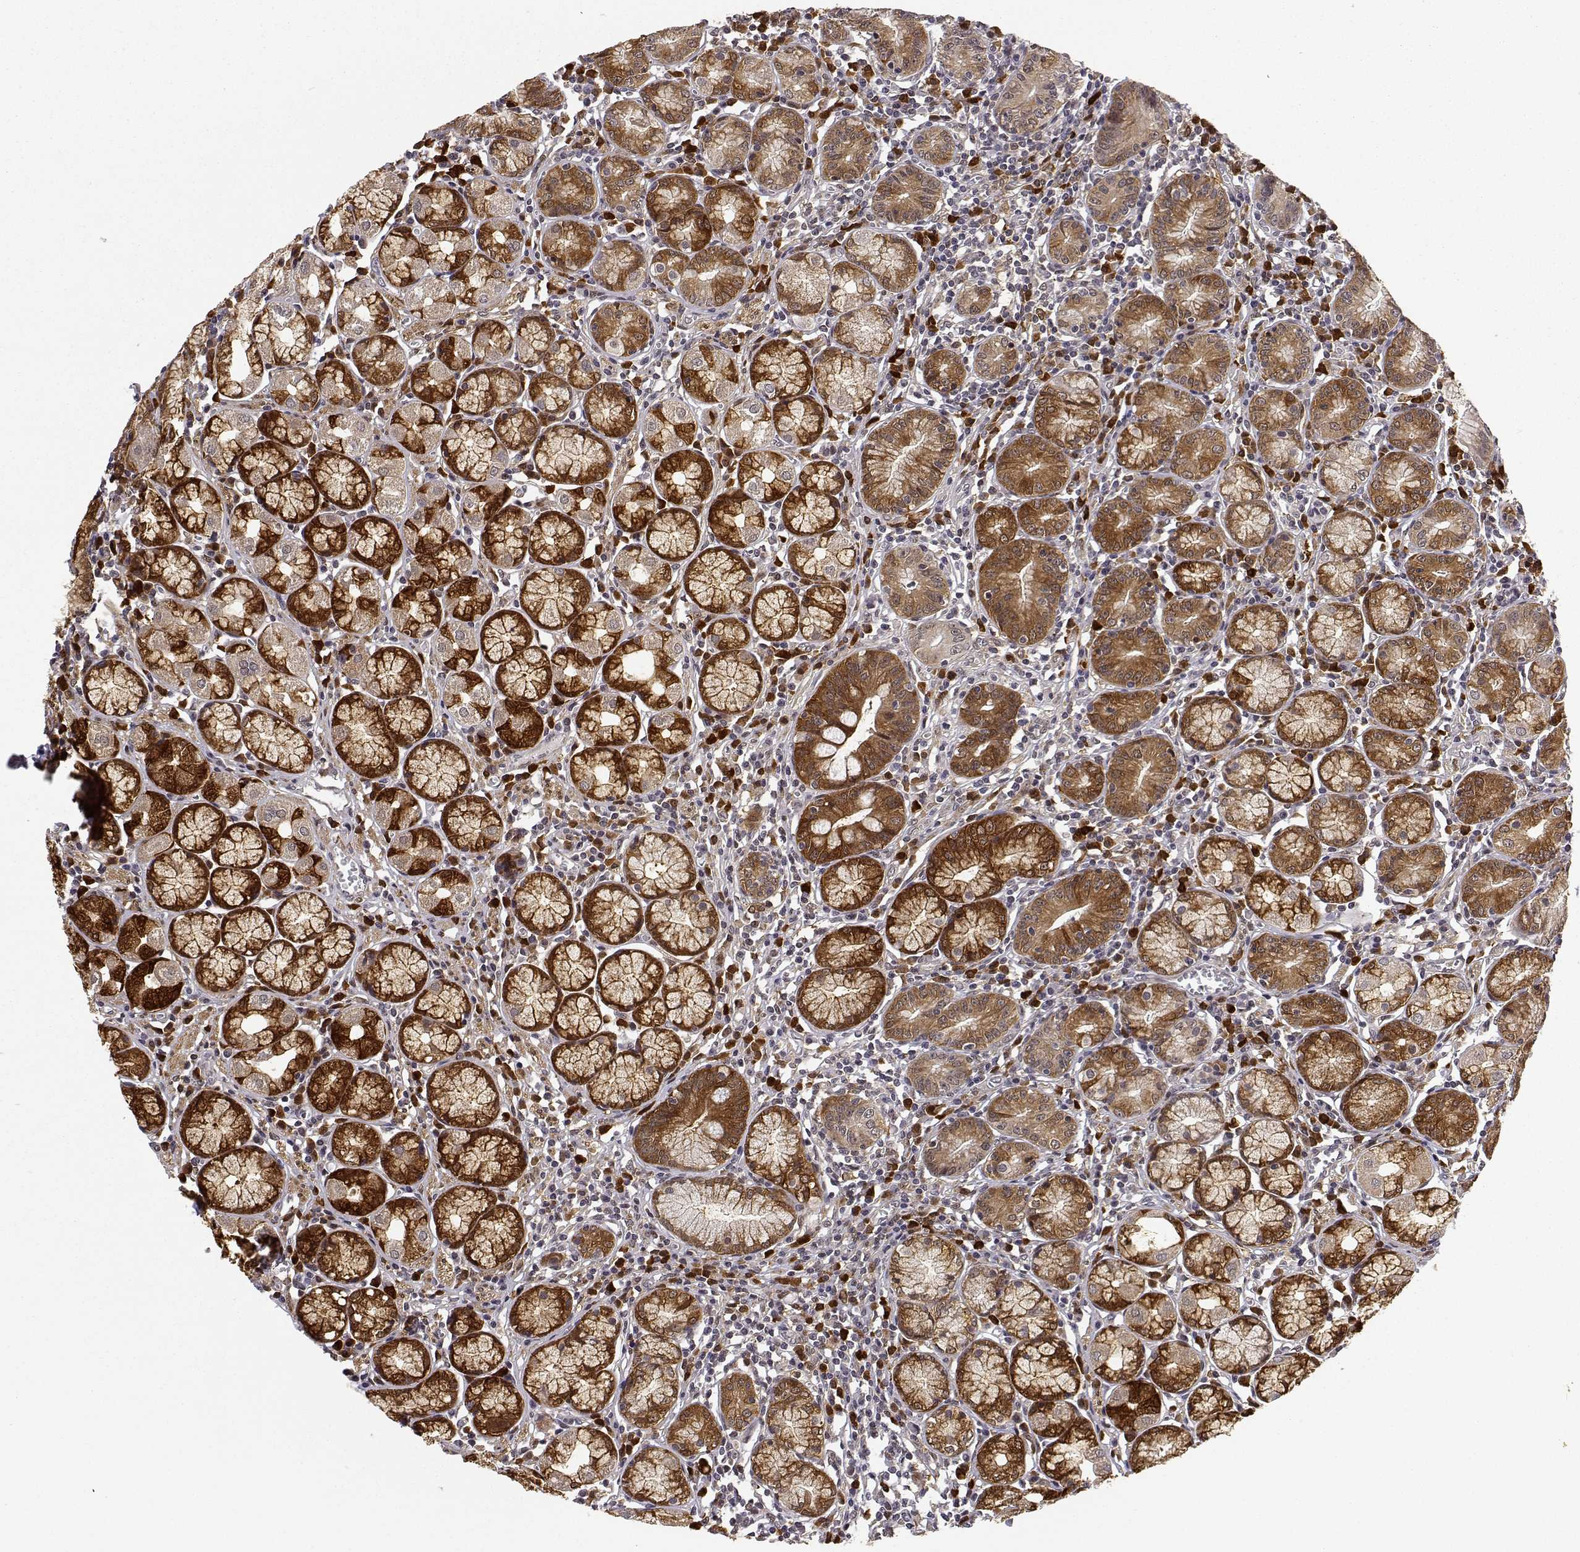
{"staining": {"intensity": "strong", "quantity": ">75%", "location": "cytoplasmic/membranous,nuclear"}, "tissue": "stomach", "cell_type": "Glandular cells", "image_type": "normal", "snomed": [{"axis": "morphology", "description": "Normal tissue, NOS"}, {"axis": "topography", "description": "Stomach"}], "caption": "Immunohistochemistry (IHC) staining of benign stomach, which exhibits high levels of strong cytoplasmic/membranous,nuclear expression in about >75% of glandular cells indicating strong cytoplasmic/membranous,nuclear protein positivity. The staining was performed using DAB (3,3'-diaminobenzidine) (brown) for protein detection and nuclei were counterstained in hematoxylin (blue).", "gene": "PHGDH", "patient": {"sex": "male", "age": 55}}